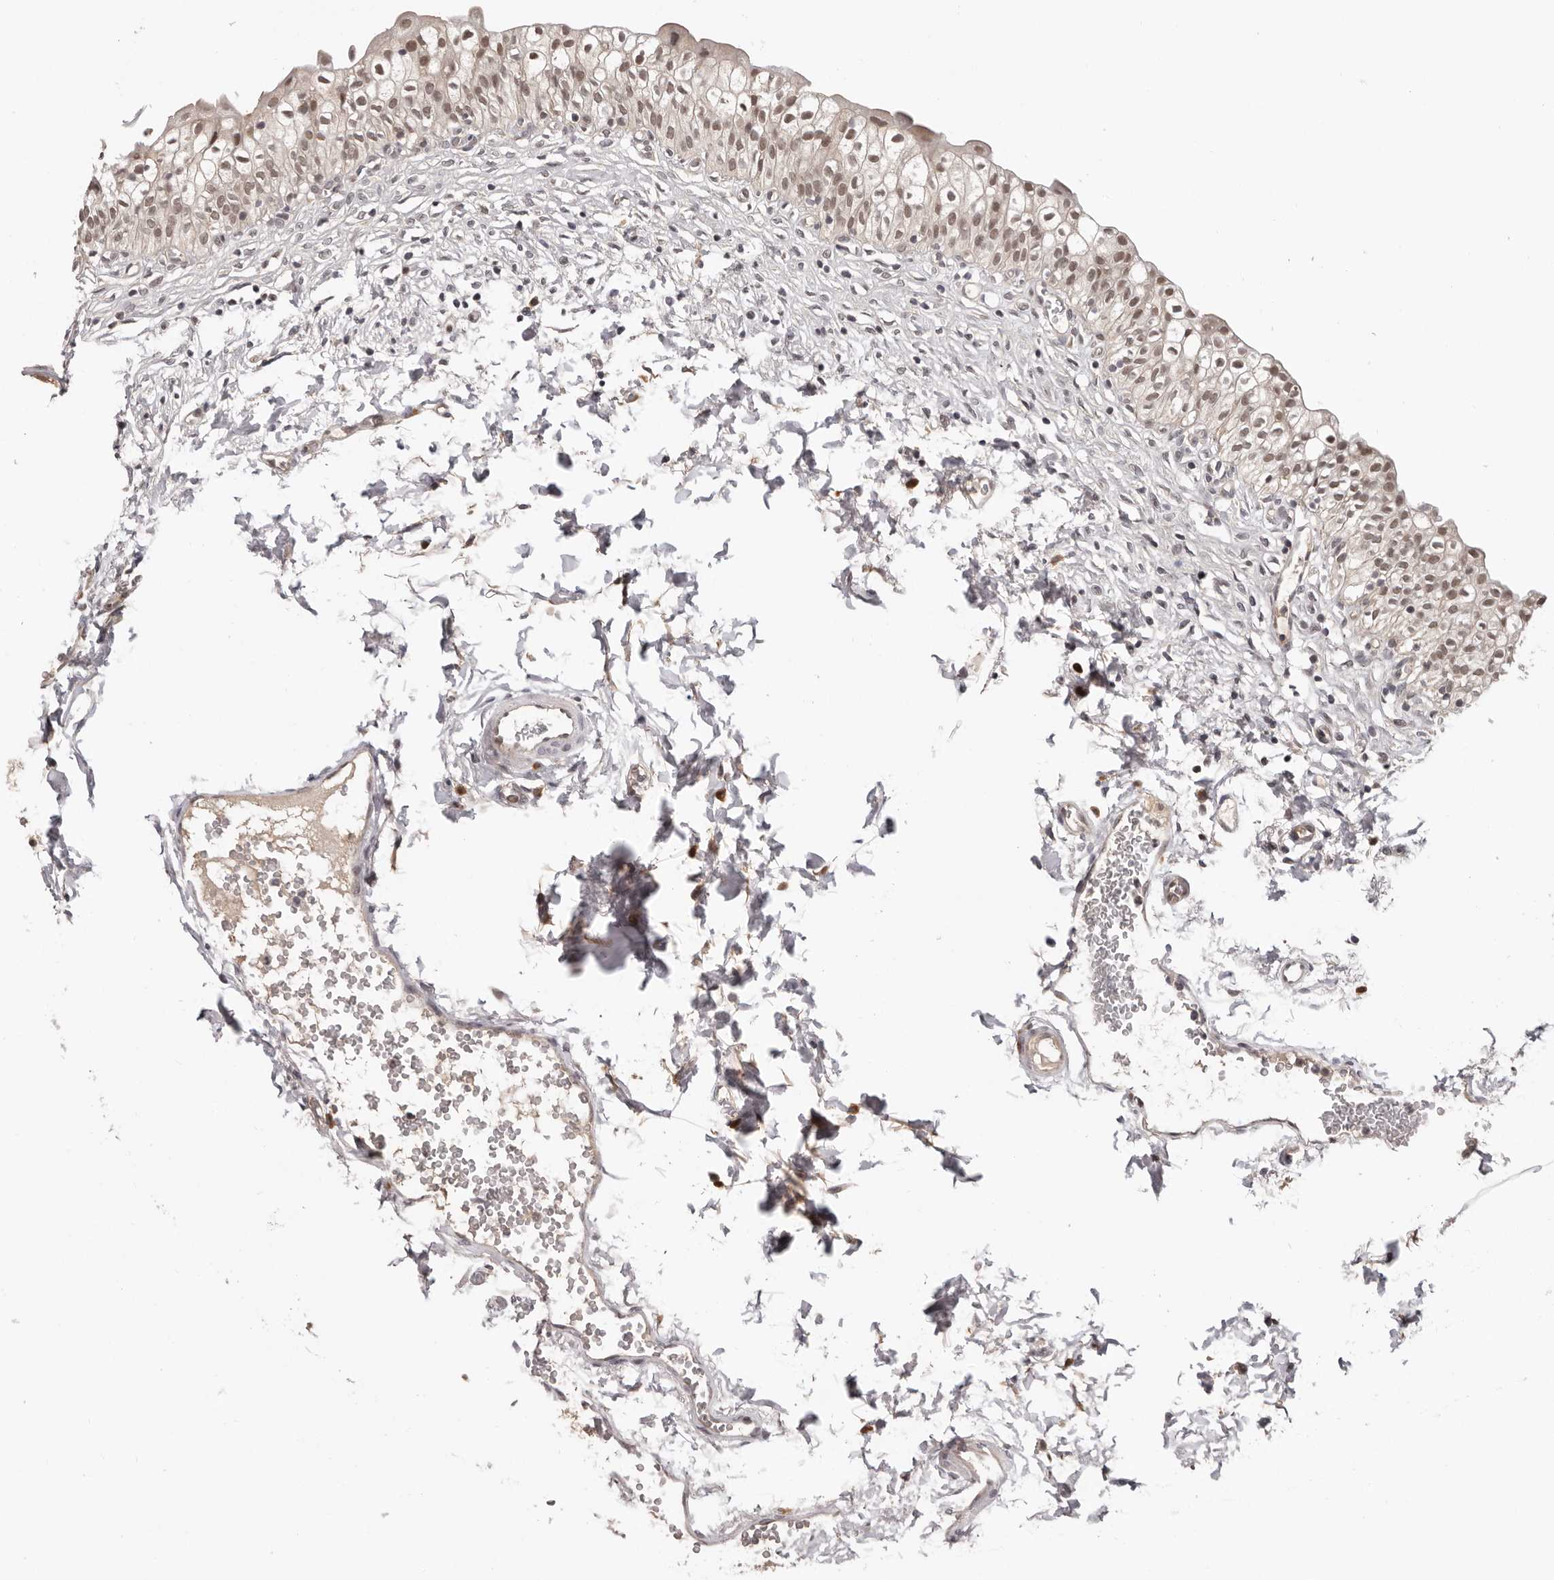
{"staining": {"intensity": "moderate", "quantity": ">75%", "location": "cytoplasmic/membranous,nuclear"}, "tissue": "urinary bladder", "cell_type": "Urothelial cells", "image_type": "normal", "snomed": [{"axis": "morphology", "description": "Normal tissue, NOS"}, {"axis": "topography", "description": "Urinary bladder"}], "caption": "Immunohistochemistry staining of benign urinary bladder, which displays medium levels of moderate cytoplasmic/membranous,nuclear positivity in about >75% of urothelial cells indicating moderate cytoplasmic/membranous,nuclear protein staining. The staining was performed using DAB (brown) for protein detection and nuclei were counterstained in hematoxylin (blue).", "gene": "TBX5", "patient": {"sex": "male", "age": 55}}